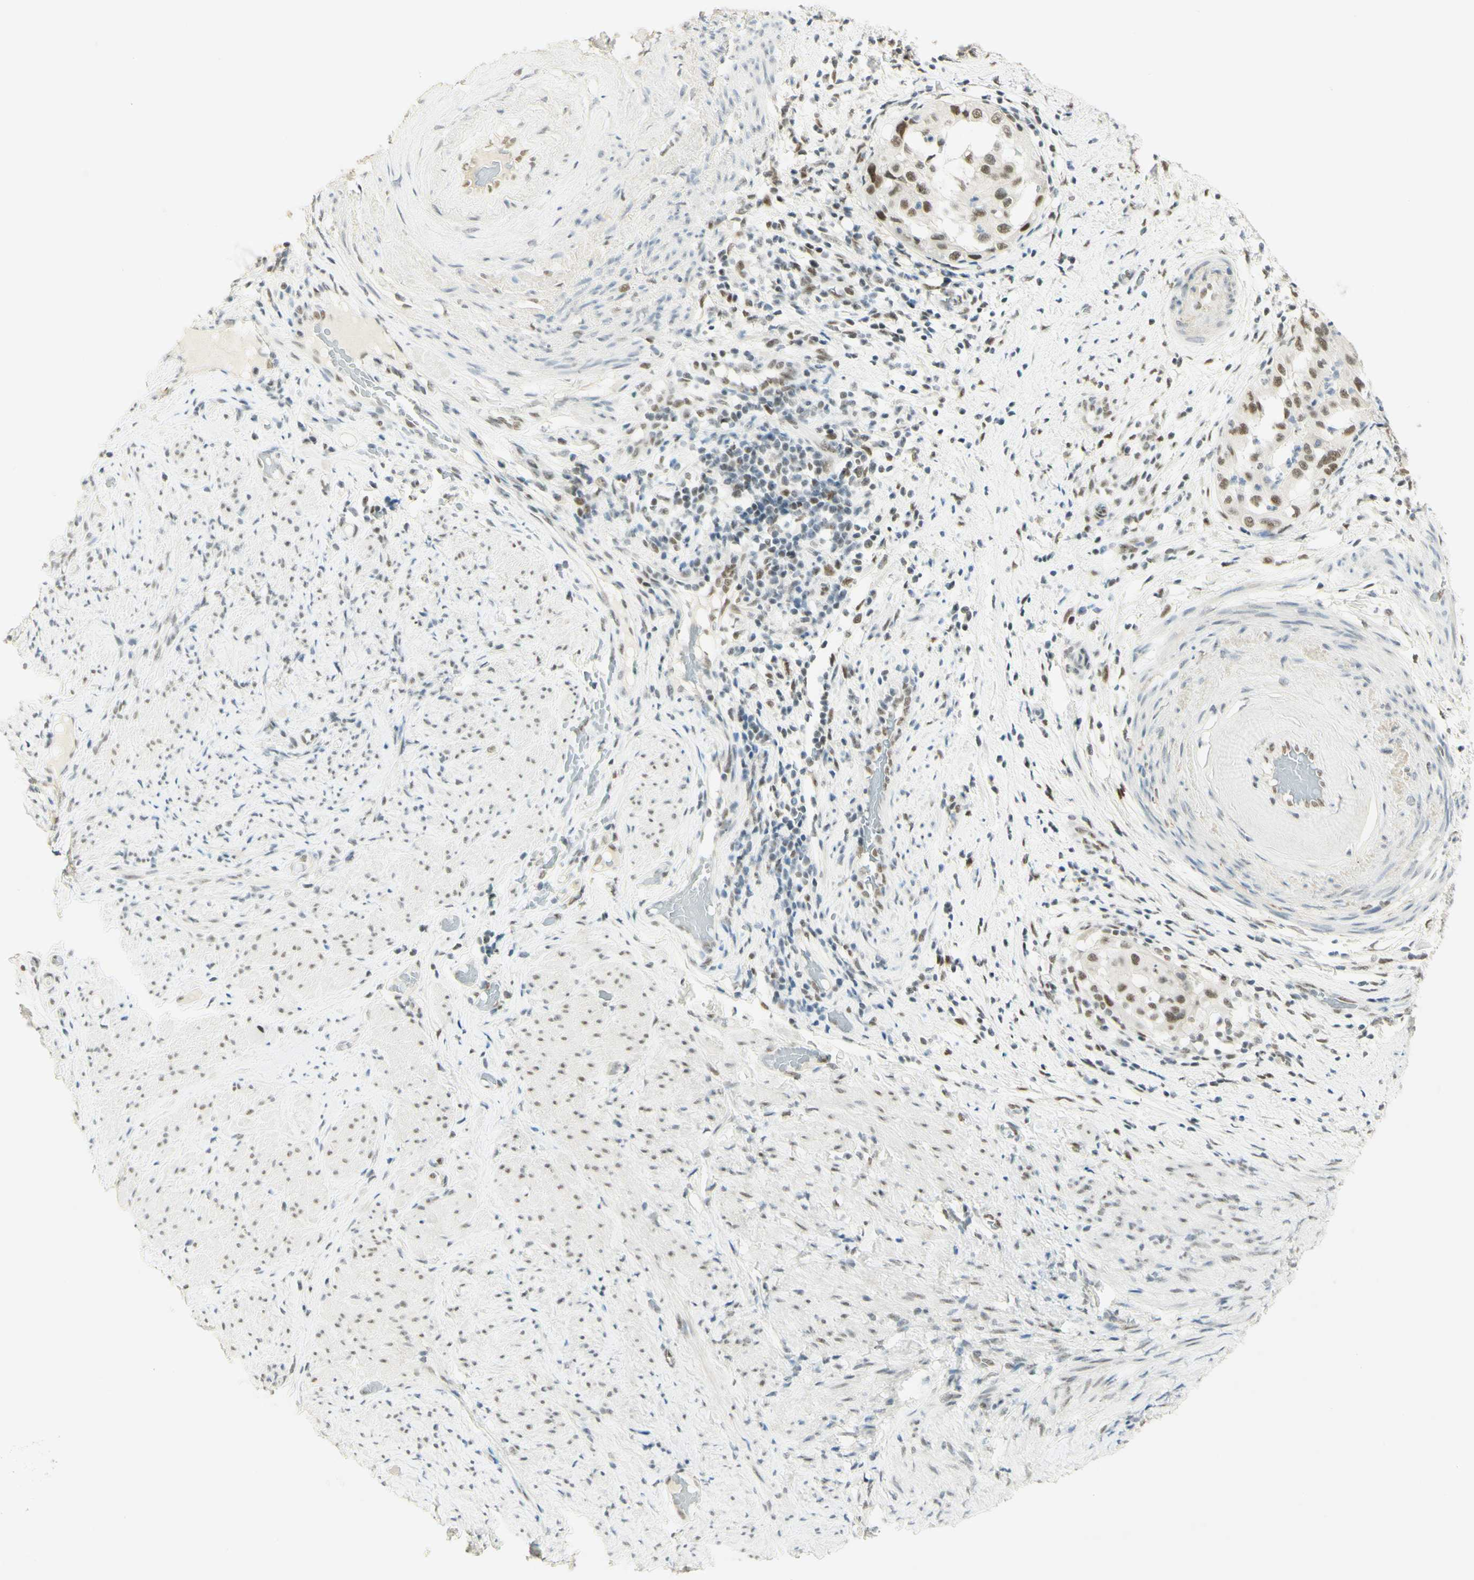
{"staining": {"intensity": "weak", "quantity": ">75%", "location": "nuclear"}, "tissue": "endometrial cancer", "cell_type": "Tumor cells", "image_type": "cancer", "snomed": [{"axis": "morphology", "description": "Adenocarcinoma, NOS"}, {"axis": "topography", "description": "Endometrium"}], "caption": "Endometrial adenocarcinoma was stained to show a protein in brown. There is low levels of weak nuclear staining in about >75% of tumor cells.", "gene": "PMS2", "patient": {"sex": "female", "age": 85}}